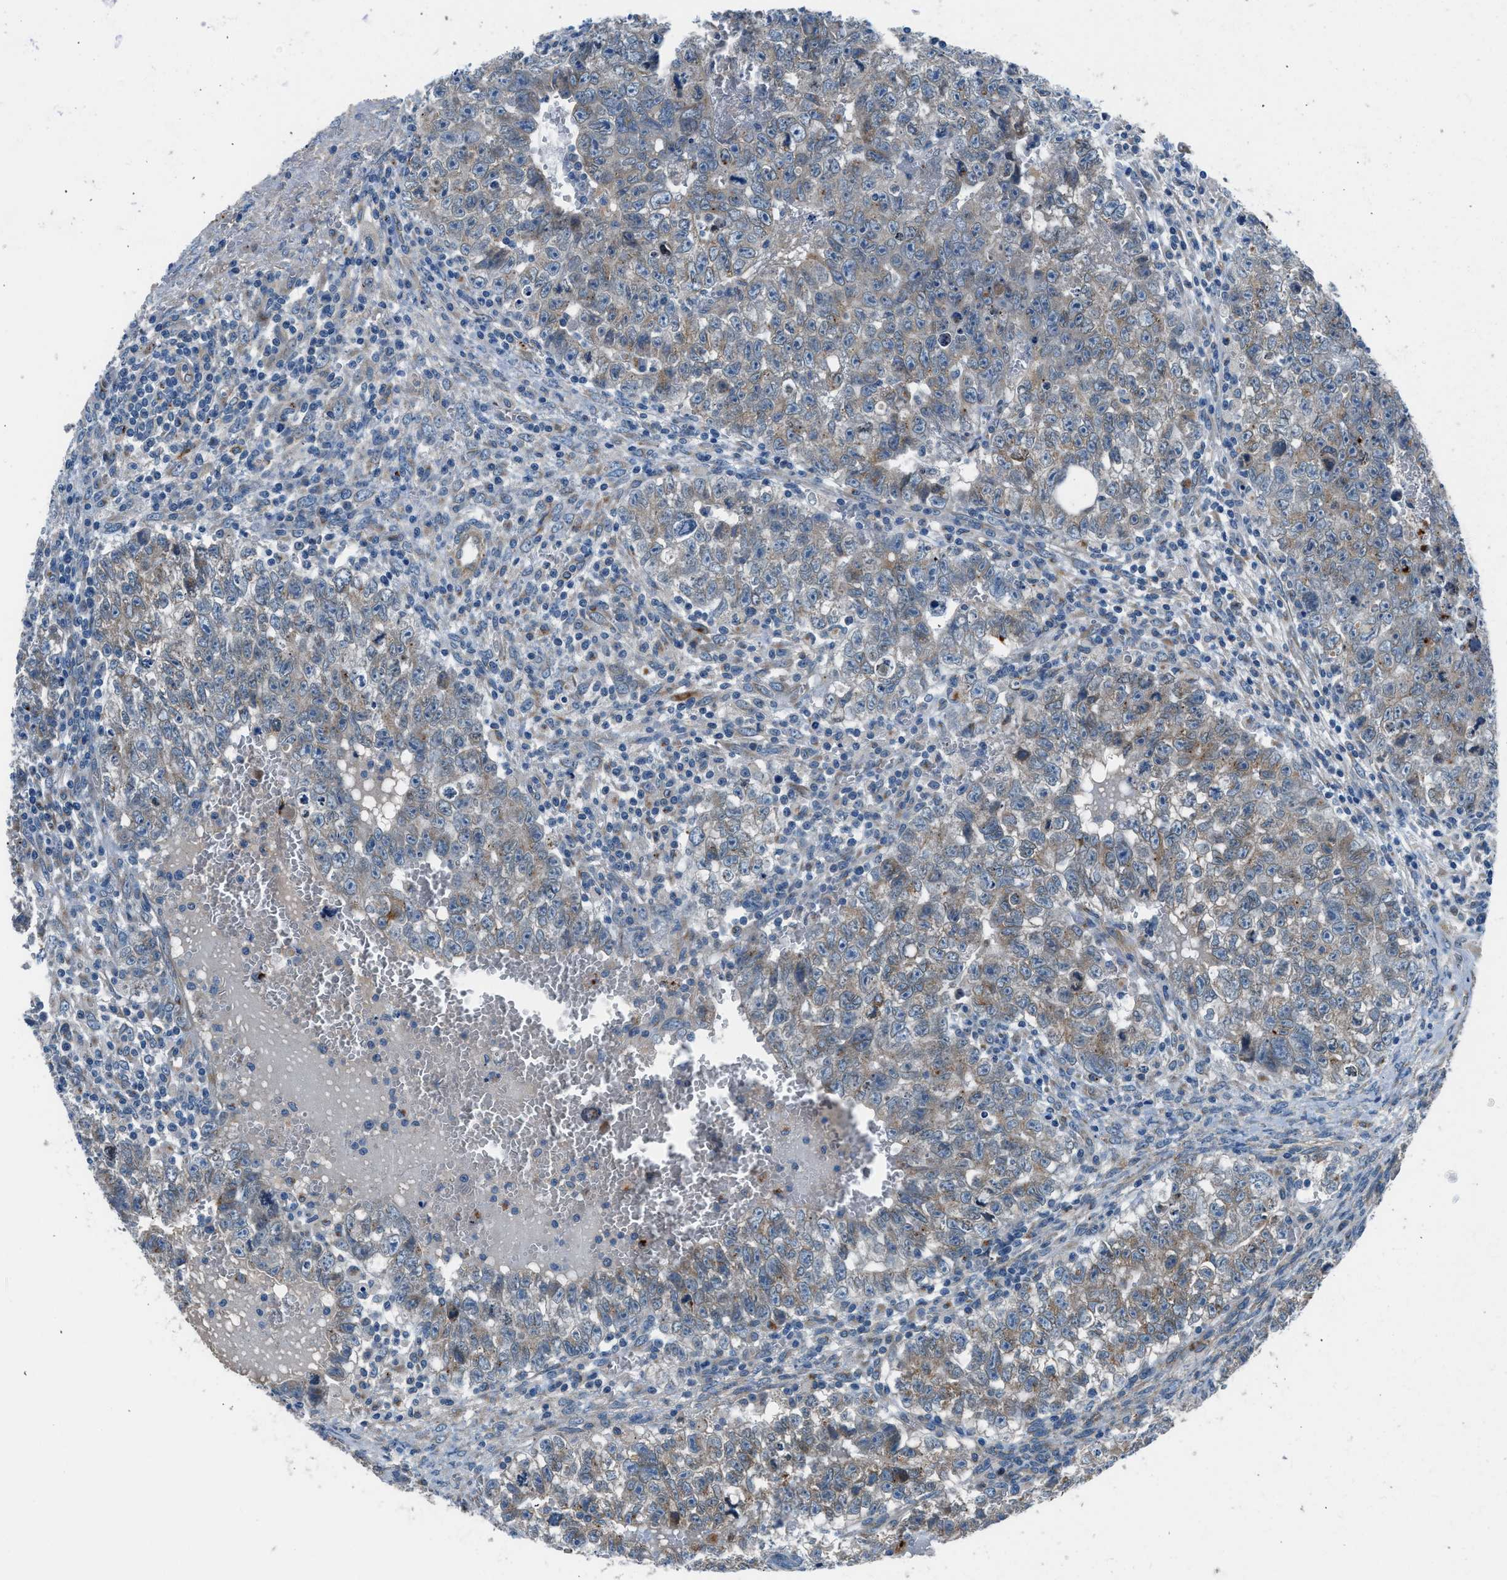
{"staining": {"intensity": "weak", "quantity": "25%-75%", "location": "cytoplasmic/membranous"}, "tissue": "testis cancer", "cell_type": "Tumor cells", "image_type": "cancer", "snomed": [{"axis": "morphology", "description": "Seminoma, NOS"}, {"axis": "morphology", "description": "Carcinoma, Embryonal, NOS"}, {"axis": "topography", "description": "Testis"}], "caption": "A high-resolution image shows immunohistochemistry (IHC) staining of embryonal carcinoma (testis), which reveals weak cytoplasmic/membranous positivity in about 25%-75% of tumor cells.", "gene": "LMBR1", "patient": {"sex": "male", "age": 38}}